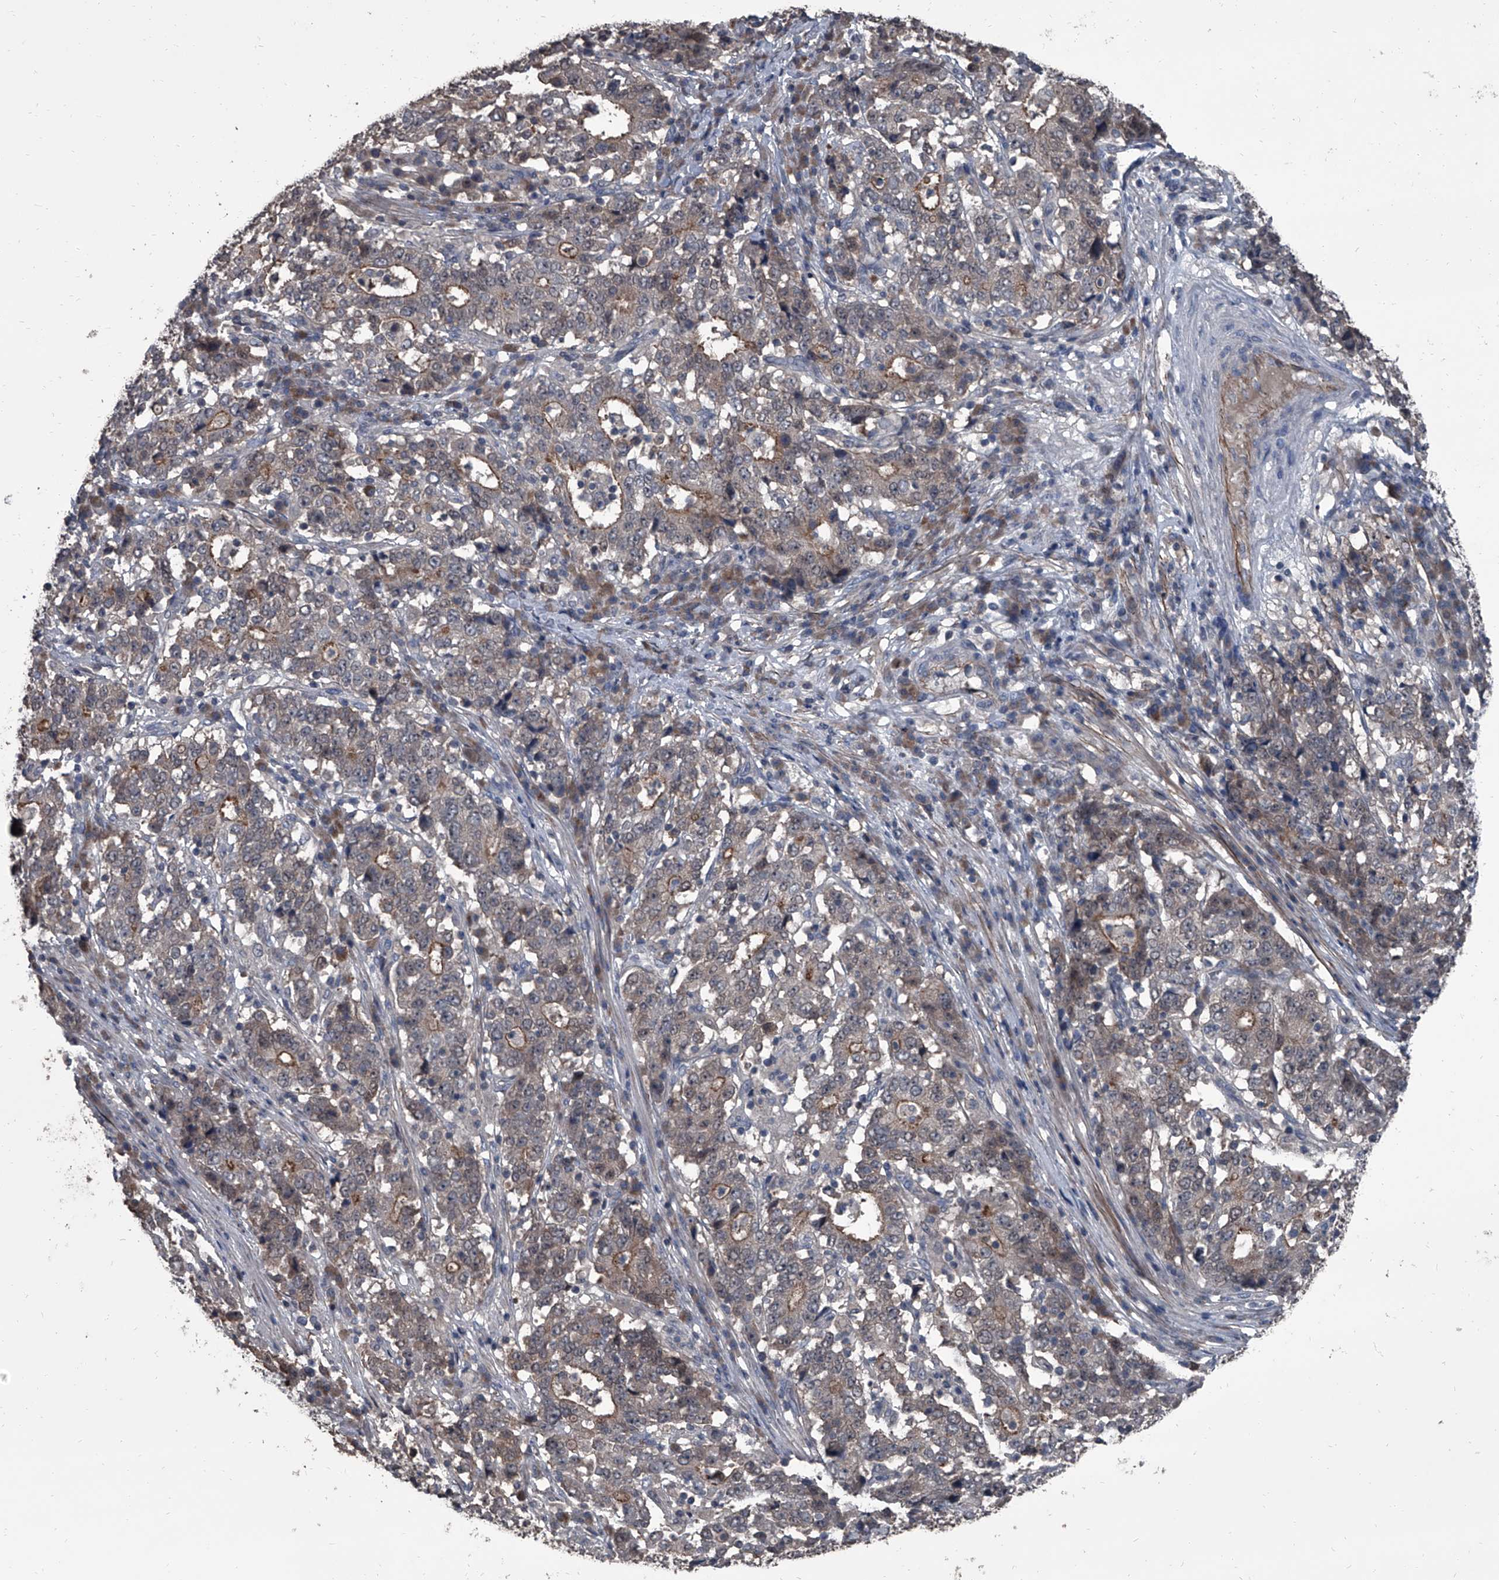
{"staining": {"intensity": "moderate", "quantity": "25%-75%", "location": "cytoplasmic/membranous"}, "tissue": "stomach cancer", "cell_type": "Tumor cells", "image_type": "cancer", "snomed": [{"axis": "morphology", "description": "Adenocarcinoma, NOS"}, {"axis": "topography", "description": "Stomach"}], "caption": "Tumor cells demonstrate medium levels of moderate cytoplasmic/membranous expression in approximately 25%-75% of cells in human stomach adenocarcinoma. Nuclei are stained in blue.", "gene": "OARD1", "patient": {"sex": "male", "age": 59}}